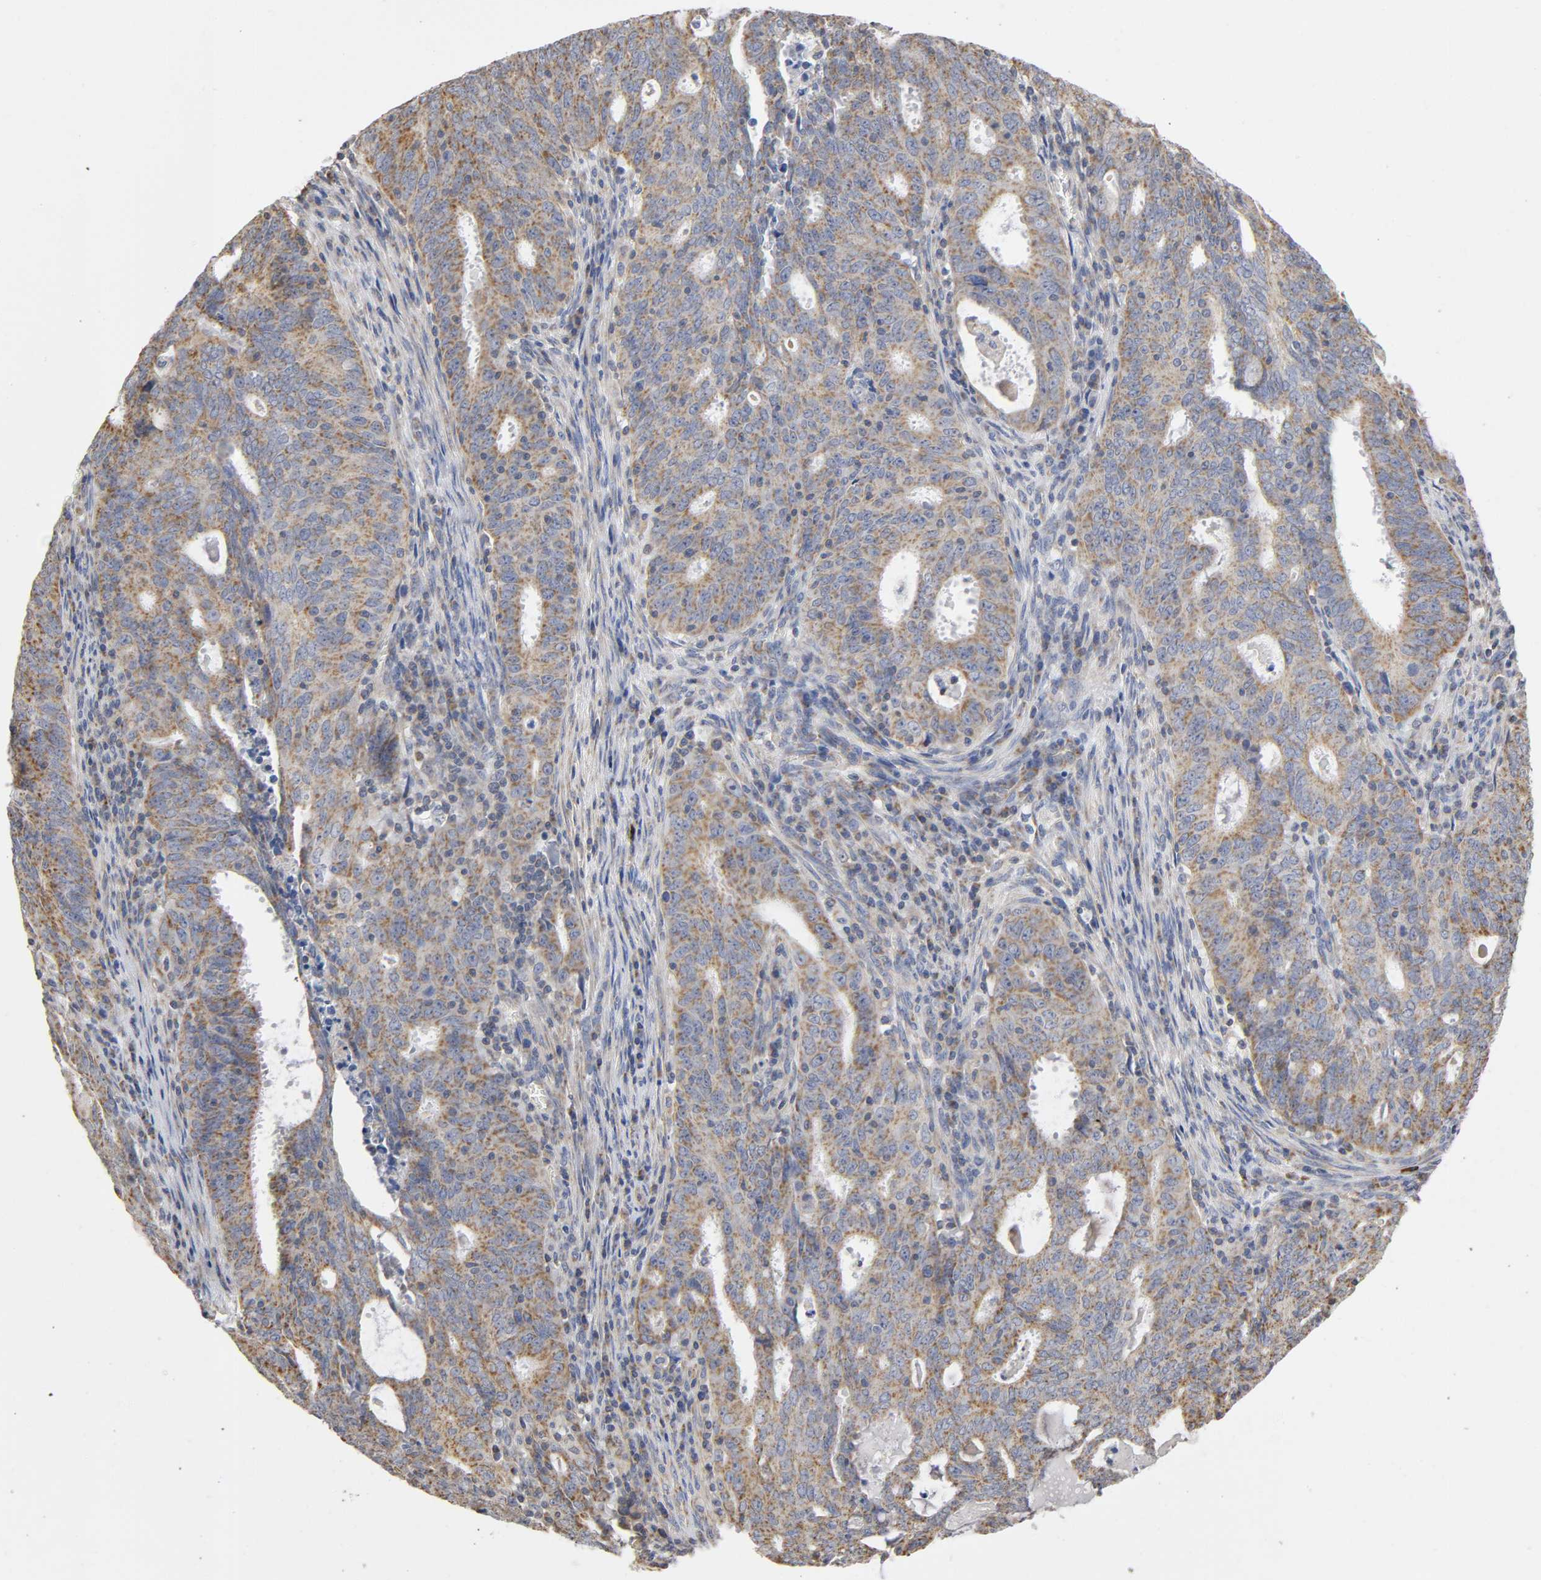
{"staining": {"intensity": "moderate", "quantity": ">75%", "location": "cytoplasmic/membranous"}, "tissue": "cervical cancer", "cell_type": "Tumor cells", "image_type": "cancer", "snomed": [{"axis": "morphology", "description": "Adenocarcinoma, NOS"}, {"axis": "topography", "description": "Cervix"}], "caption": "Immunohistochemical staining of cervical adenocarcinoma reveals medium levels of moderate cytoplasmic/membranous protein staining in approximately >75% of tumor cells.", "gene": "SYT16", "patient": {"sex": "female", "age": 44}}